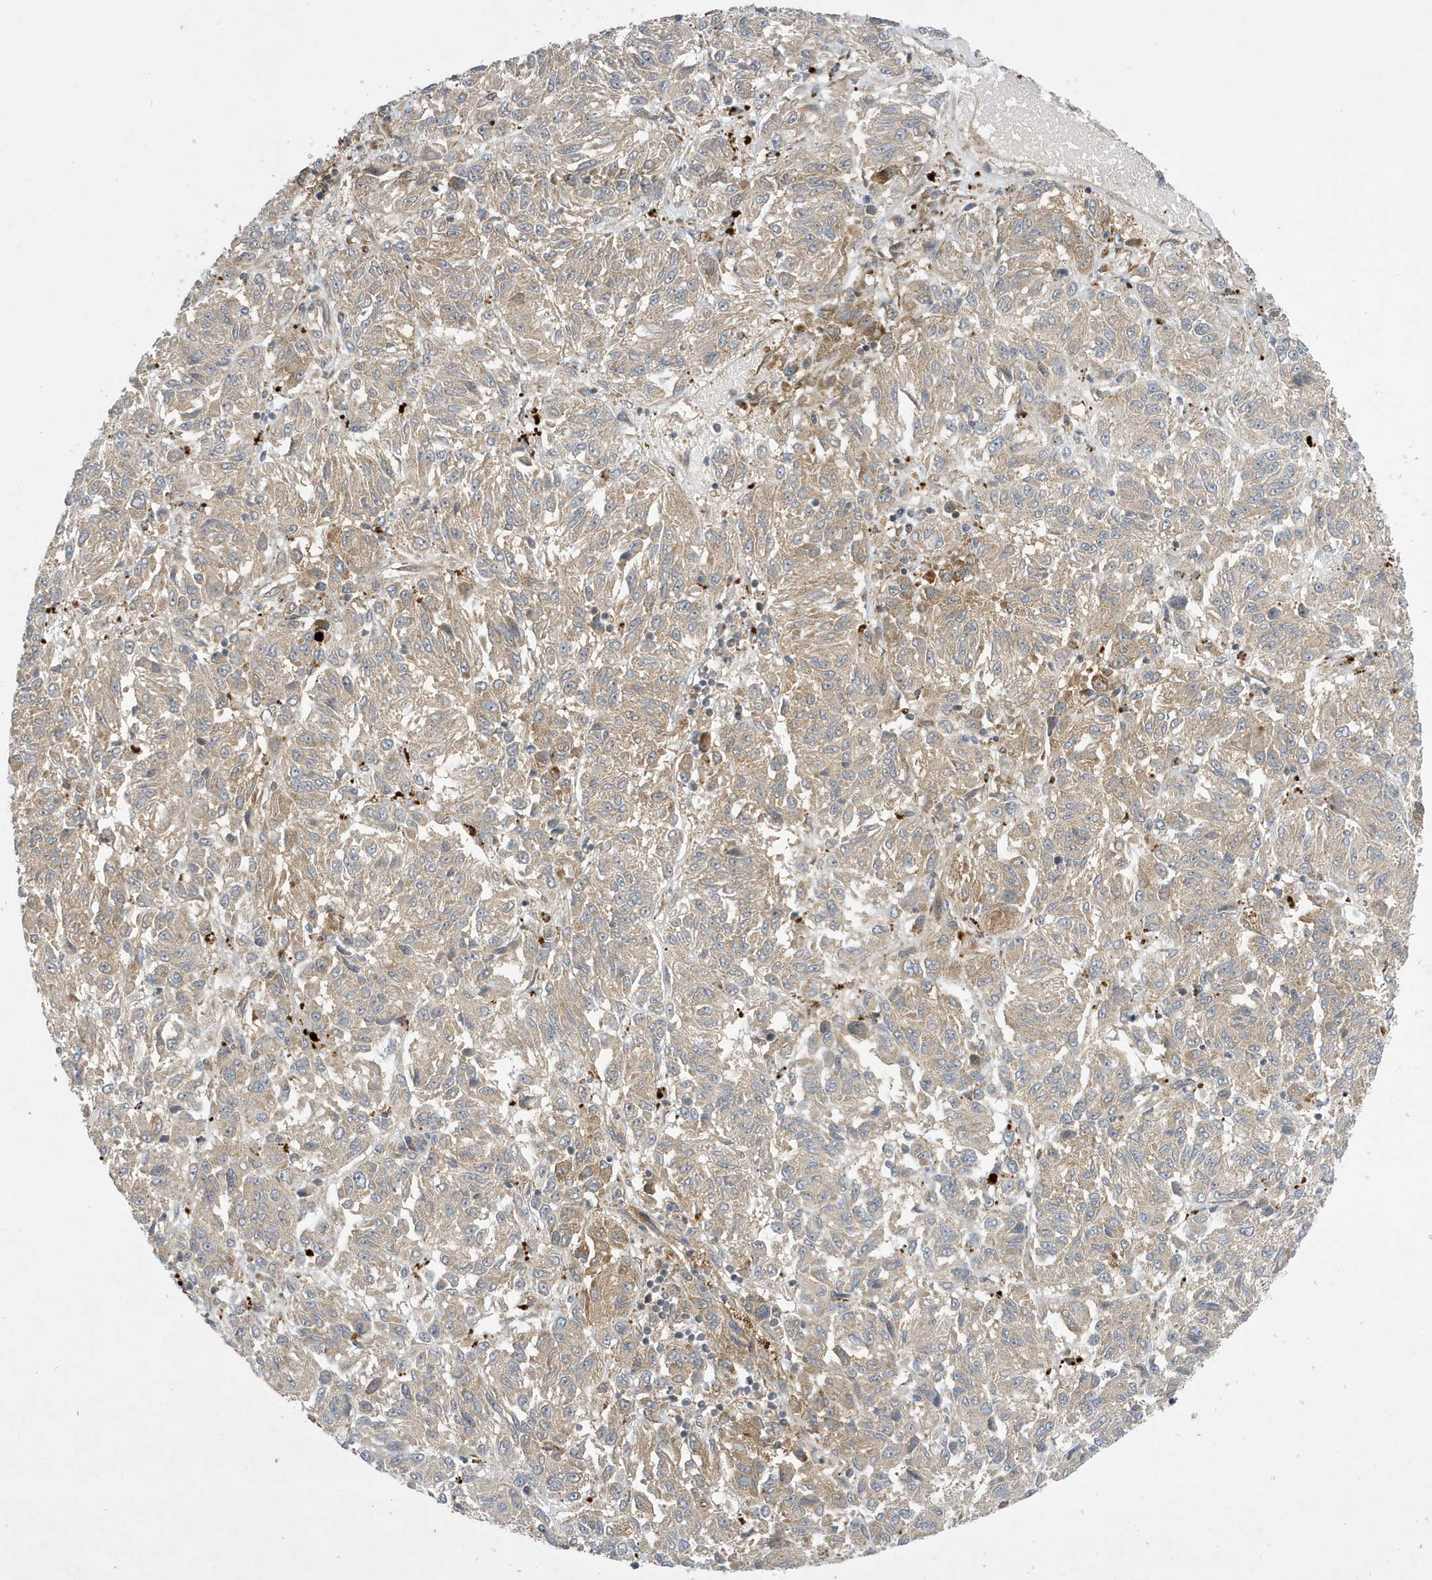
{"staining": {"intensity": "weak", "quantity": "25%-75%", "location": "cytoplasmic/membranous"}, "tissue": "melanoma", "cell_type": "Tumor cells", "image_type": "cancer", "snomed": [{"axis": "morphology", "description": "Malignant melanoma, Metastatic site"}, {"axis": "topography", "description": "Lung"}], "caption": "Immunohistochemistry histopathology image of neoplastic tissue: malignant melanoma (metastatic site) stained using immunohistochemistry shows low levels of weak protein expression localized specifically in the cytoplasmic/membranous of tumor cells, appearing as a cytoplasmic/membranous brown color.", "gene": "NCOA7", "patient": {"sex": "male", "age": 64}}